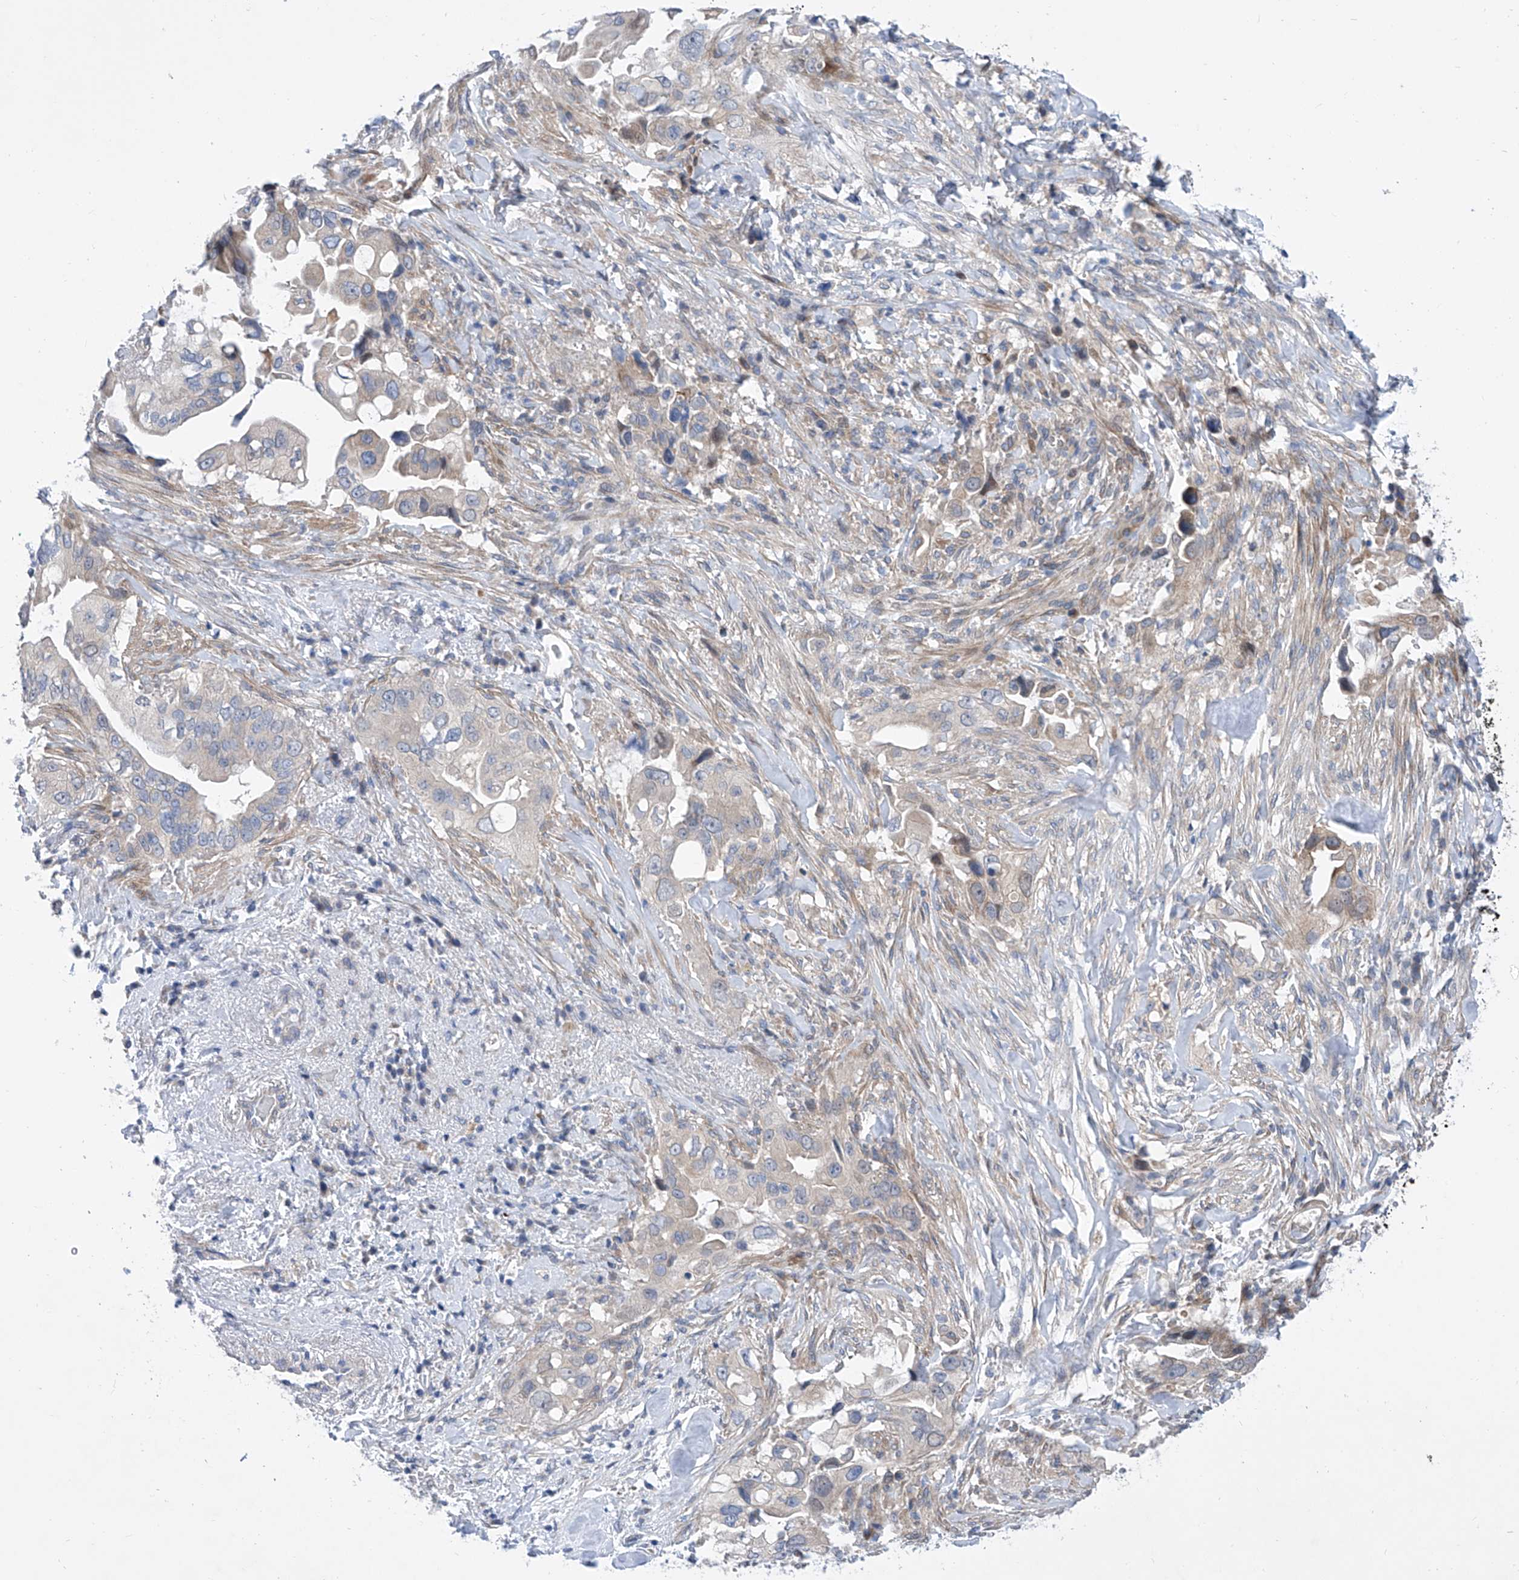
{"staining": {"intensity": "negative", "quantity": "none", "location": "none"}, "tissue": "pancreatic cancer", "cell_type": "Tumor cells", "image_type": "cancer", "snomed": [{"axis": "morphology", "description": "Inflammation, NOS"}, {"axis": "morphology", "description": "Adenocarcinoma, NOS"}, {"axis": "topography", "description": "Pancreas"}], "caption": "Photomicrograph shows no significant protein positivity in tumor cells of pancreatic cancer.", "gene": "SRBD1", "patient": {"sex": "female", "age": 56}}